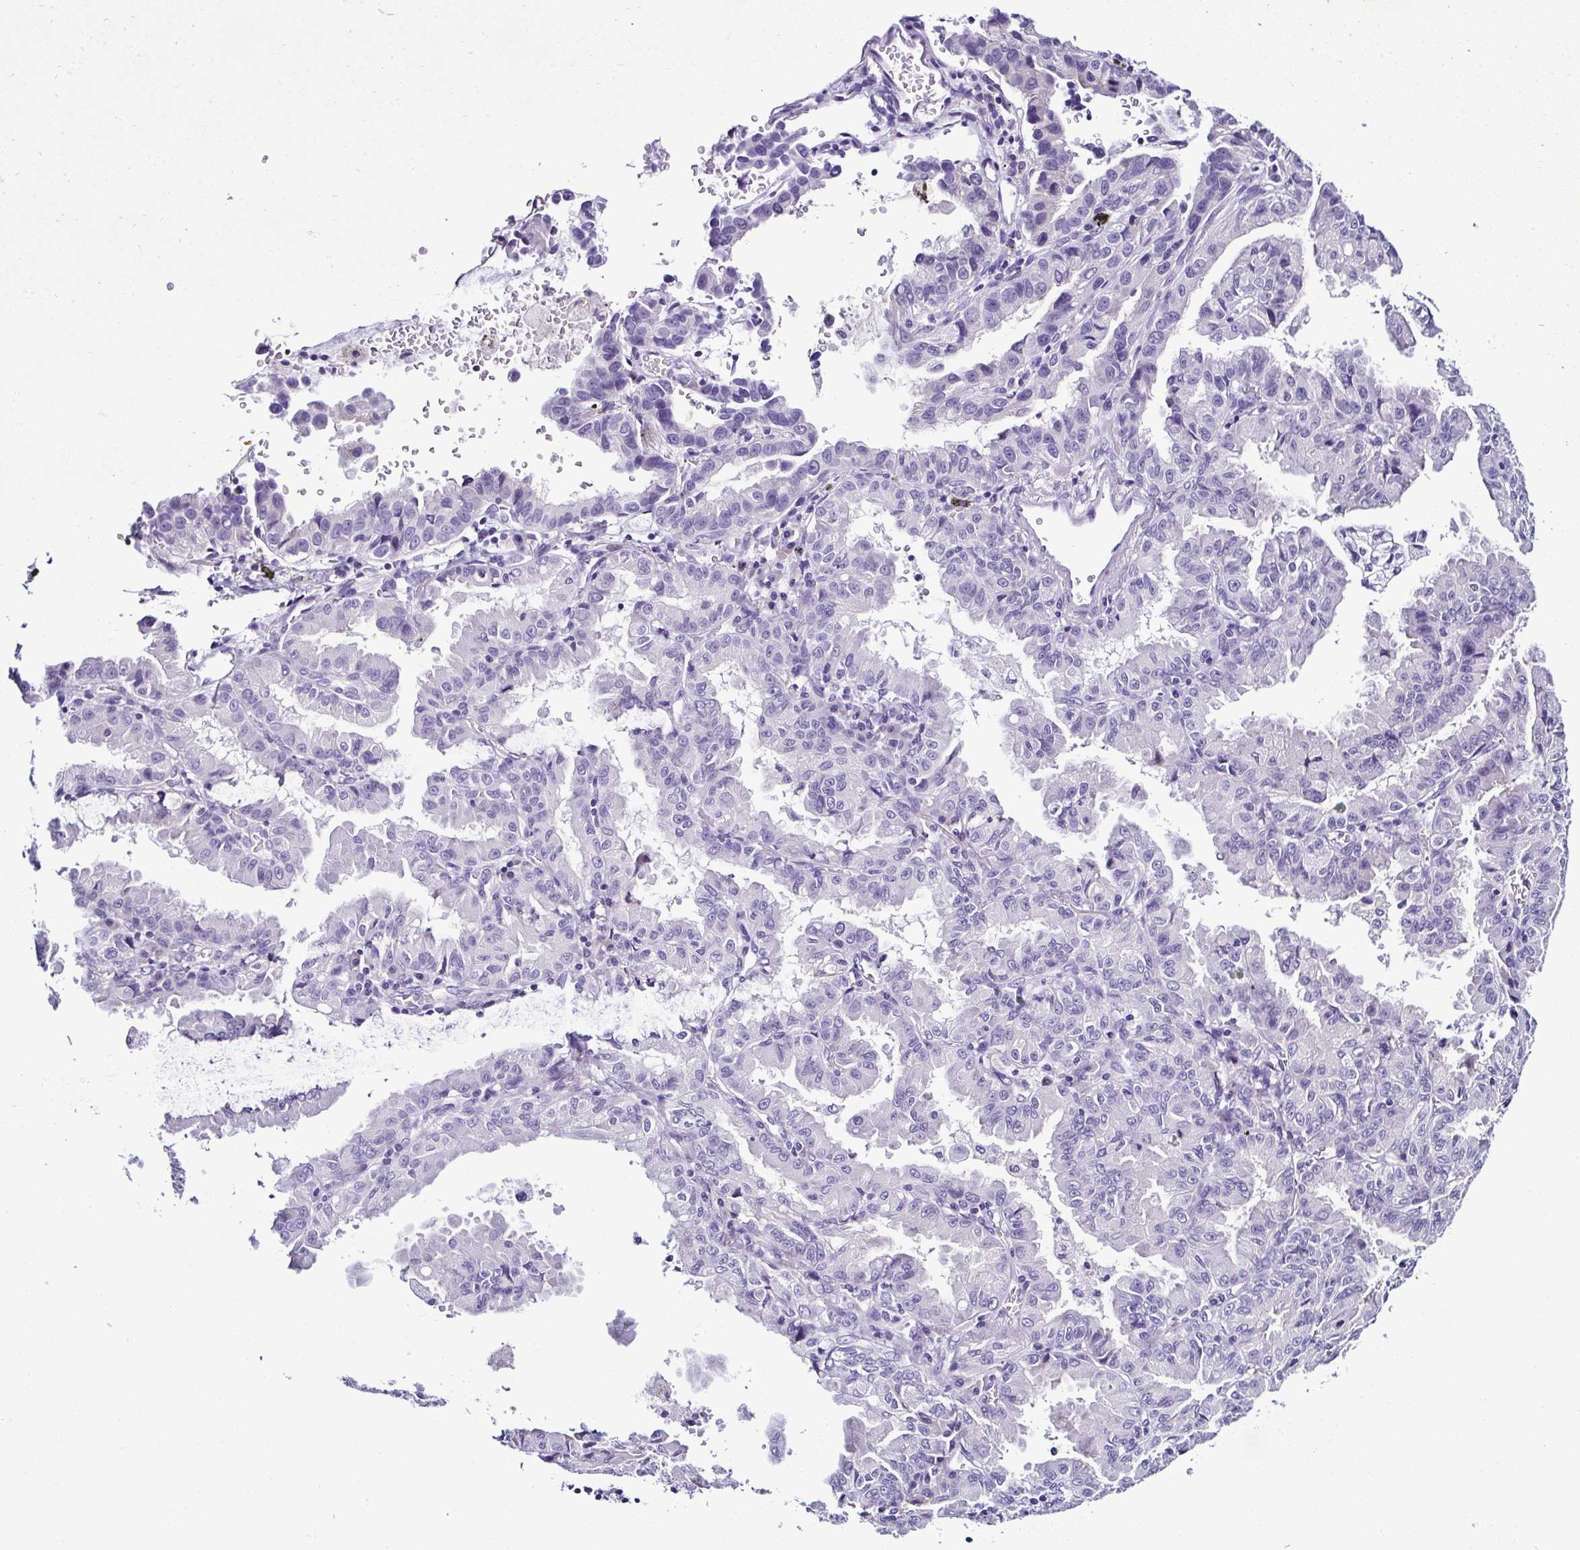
{"staining": {"intensity": "negative", "quantity": "none", "location": "none"}, "tissue": "lung cancer", "cell_type": "Tumor cells", "image_type": "cancer", "snomed": [{"axis": "morphology", "description": "Adenocarcinoma, NOS"}, {"axis": "topography", "description": "Lymph node"}, {"axis": "topography", "description": "Lung"}], "caption": "DAB immunohistochemical staining of lung cancer (adenocarcinoma) shows no significant expression in tumor cells. (DAB (3,3'-diaminobenzidine) immunohistochemistry (IHC) with hematoxylin counter stain).", "gene": "SRL", "patient": {"sex": "male", "age": 66}}